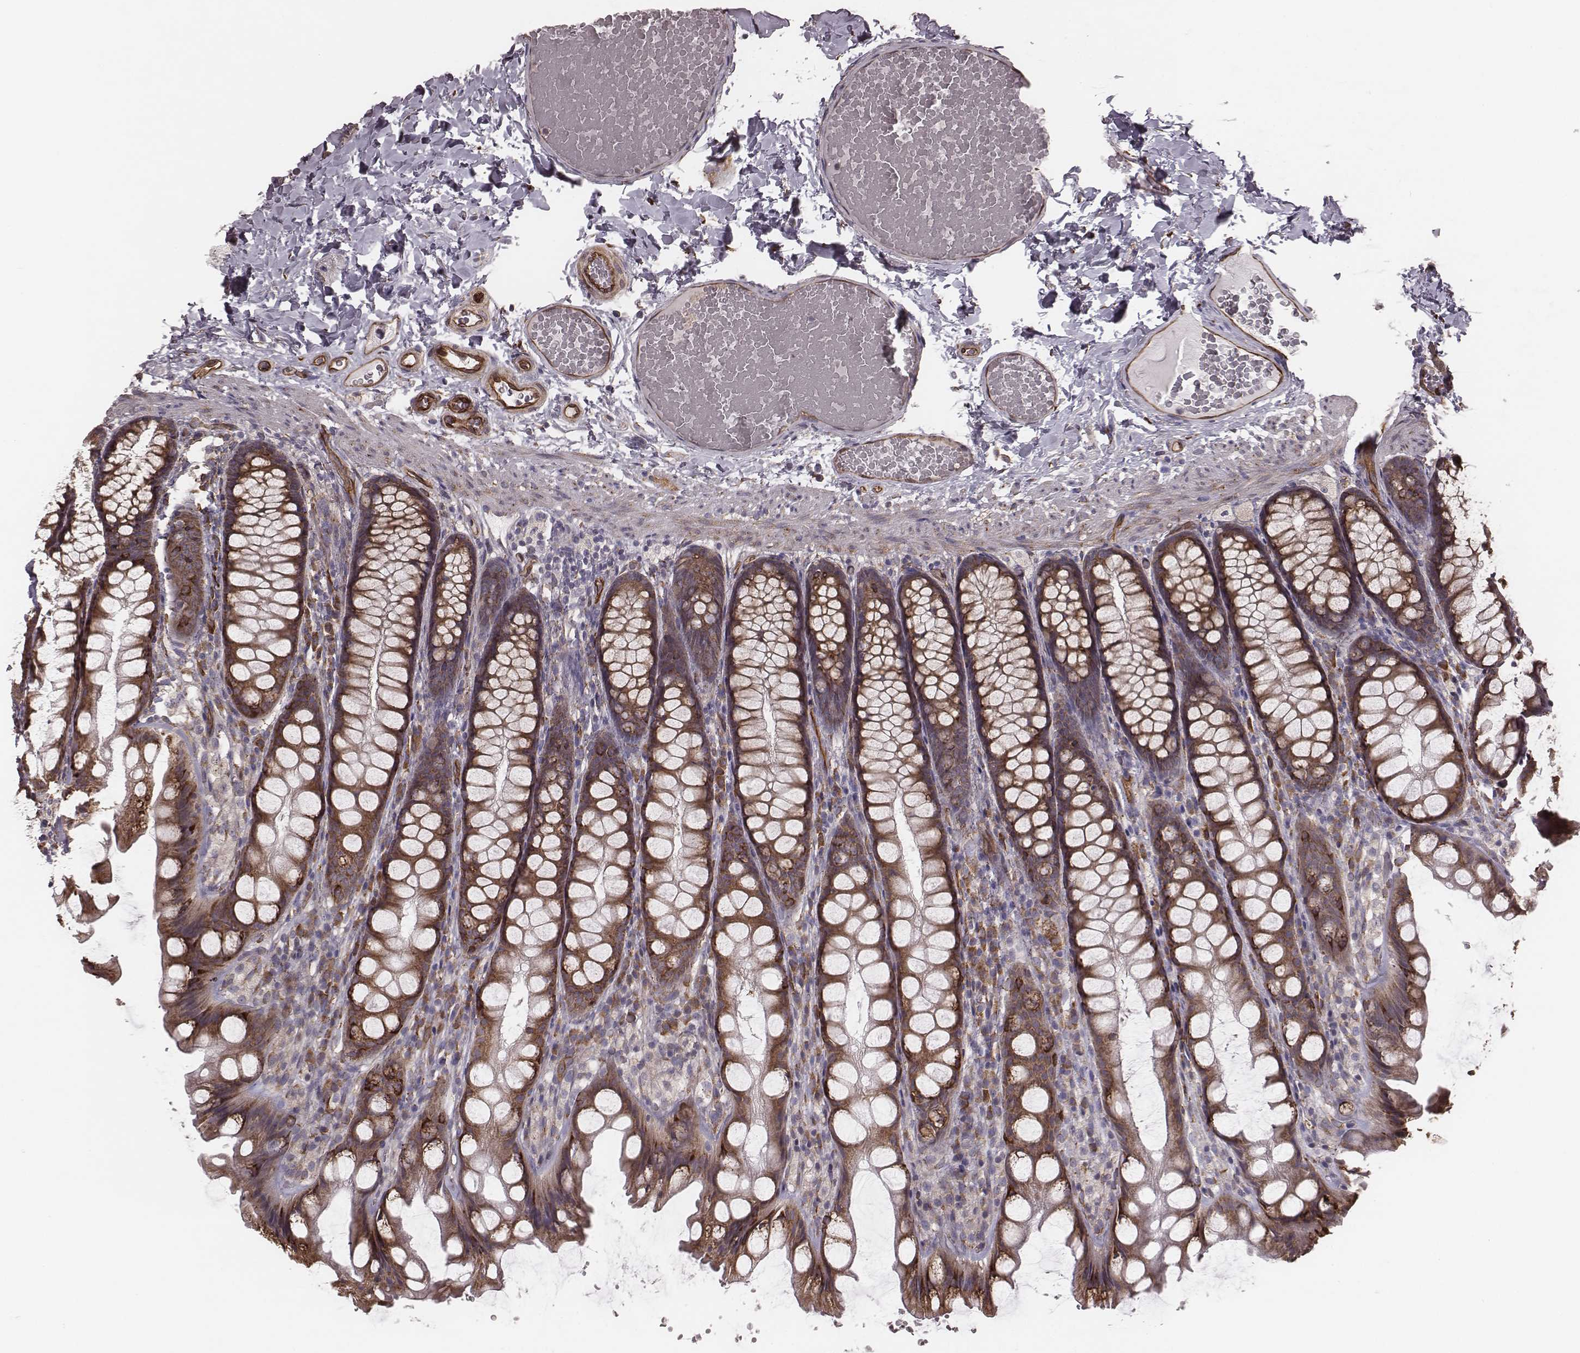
{"staining": {"intensity": "strong", "quantity": "25%-75%", "location": "cytoplasmic/membranous"}, "tissue": "colon", "cell_type": "Endothelial cells", "image_type": "normal", "snomed": [{"axis": "morphology", "description": "Normal tissue, NOS"}, {"axis": "topography", "description": "Colon"}], "caption": "Immunohistochemical staining of benign colon displays high levels of strong cytoplasmic/membranous expression in about 25%-75% of endothelial cells. The protein is stained brown, and the nuclei are stained in blue (DAB (3,3'-diaminobenzidine) IHC with brightfield microscopy, high magnification).", "gene": "PALMD", "patient": {"sex": "male", "age": 47}}